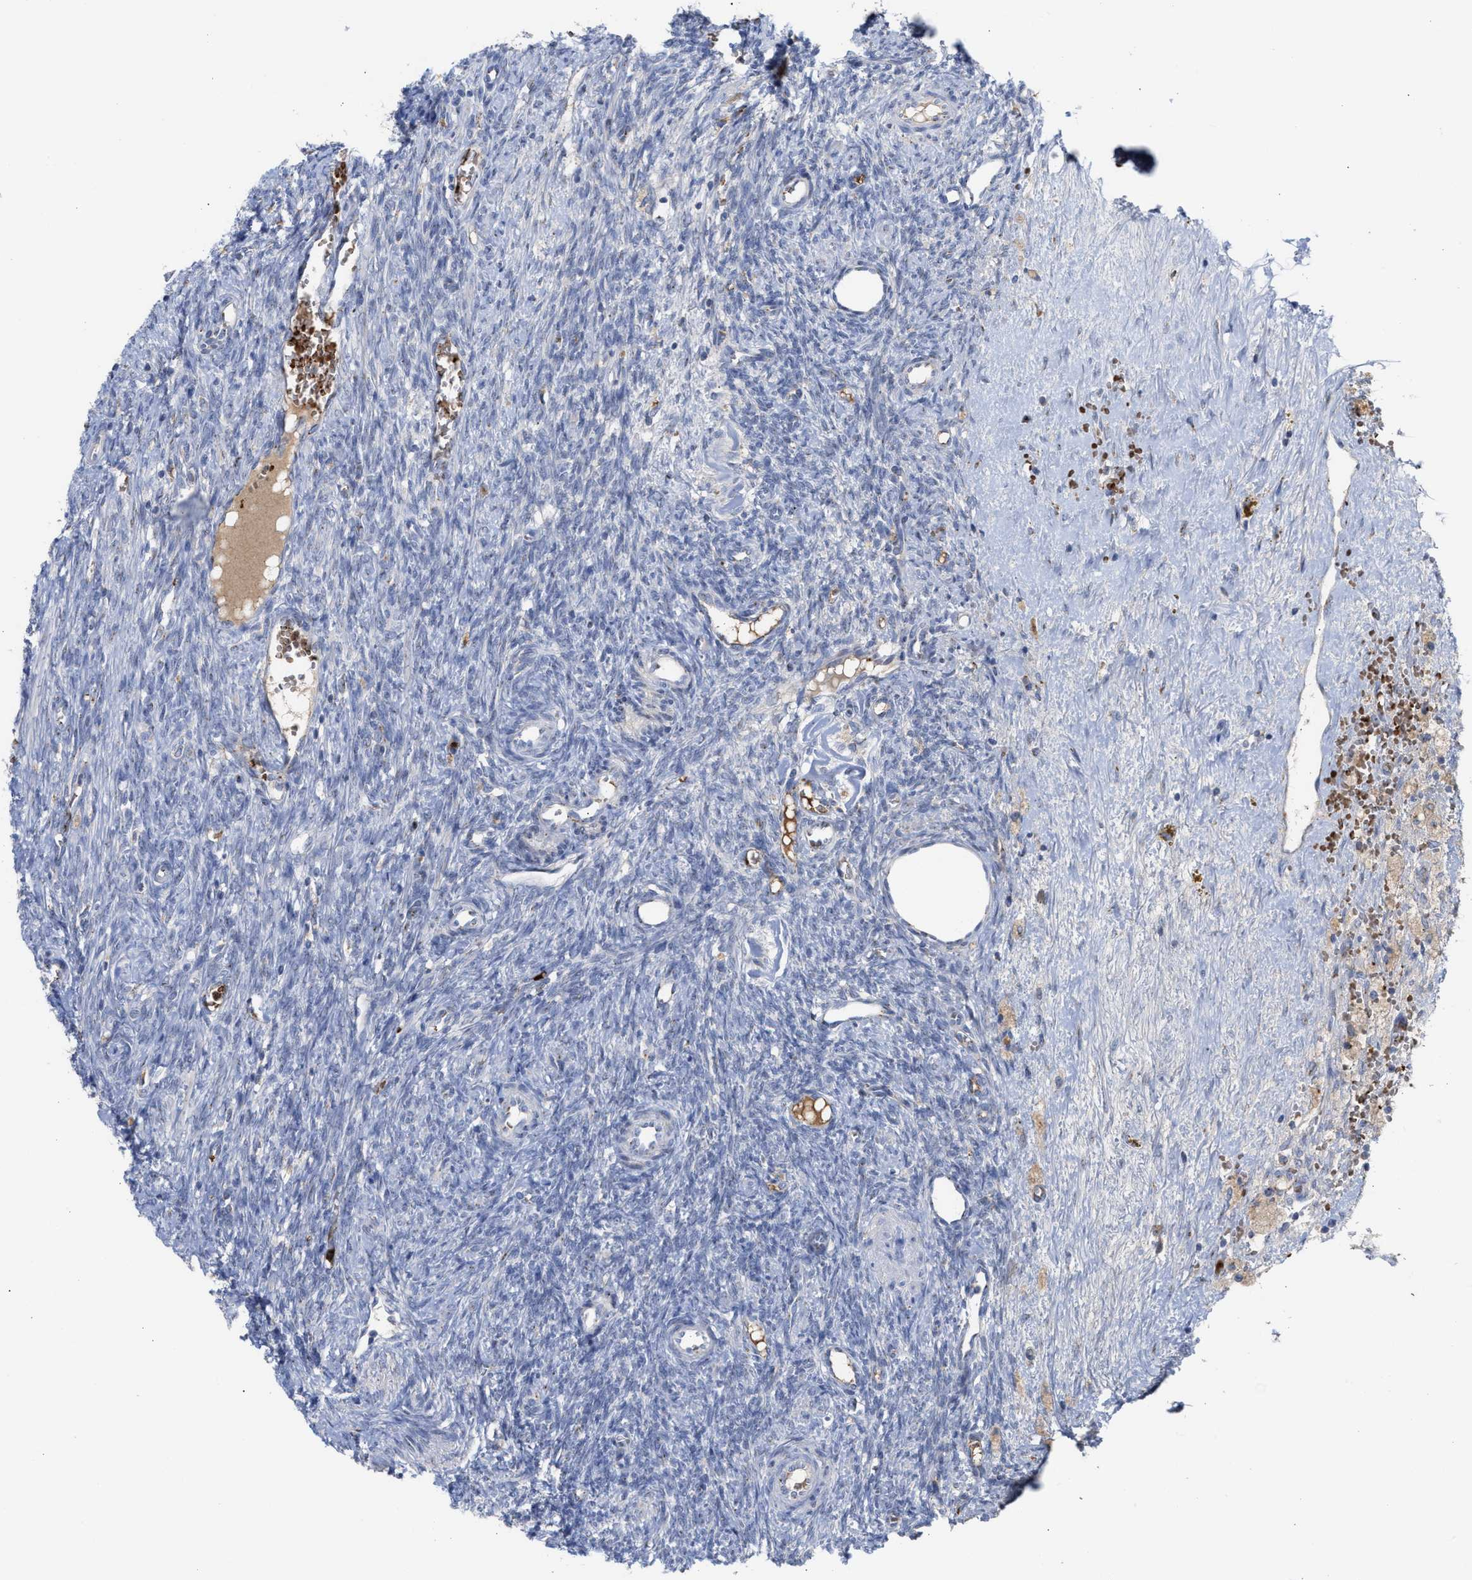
{"staining": {"intensity": "moderate", "quantity": ">75%", "location": "cytoplasmic/membranous"}, "tissue": "ovary", "cell_type": "Follicle cells", "image_type": "normal", "snomed": [{"axis": "morphology", "description": "Normal tissue, NOS"}, {"axis": "topography", "description": "Ovary"}], "caption": "Immunohistochemistry (IHC) histopathology image of unremarkable human ovary stained for a protein (brown), which reveals medium levels of moderate cytoplasmic/membranous staining in about >75% of follicle cells.", "gene": "CCL2", "patient": {"sex": "female", "age": 41}}